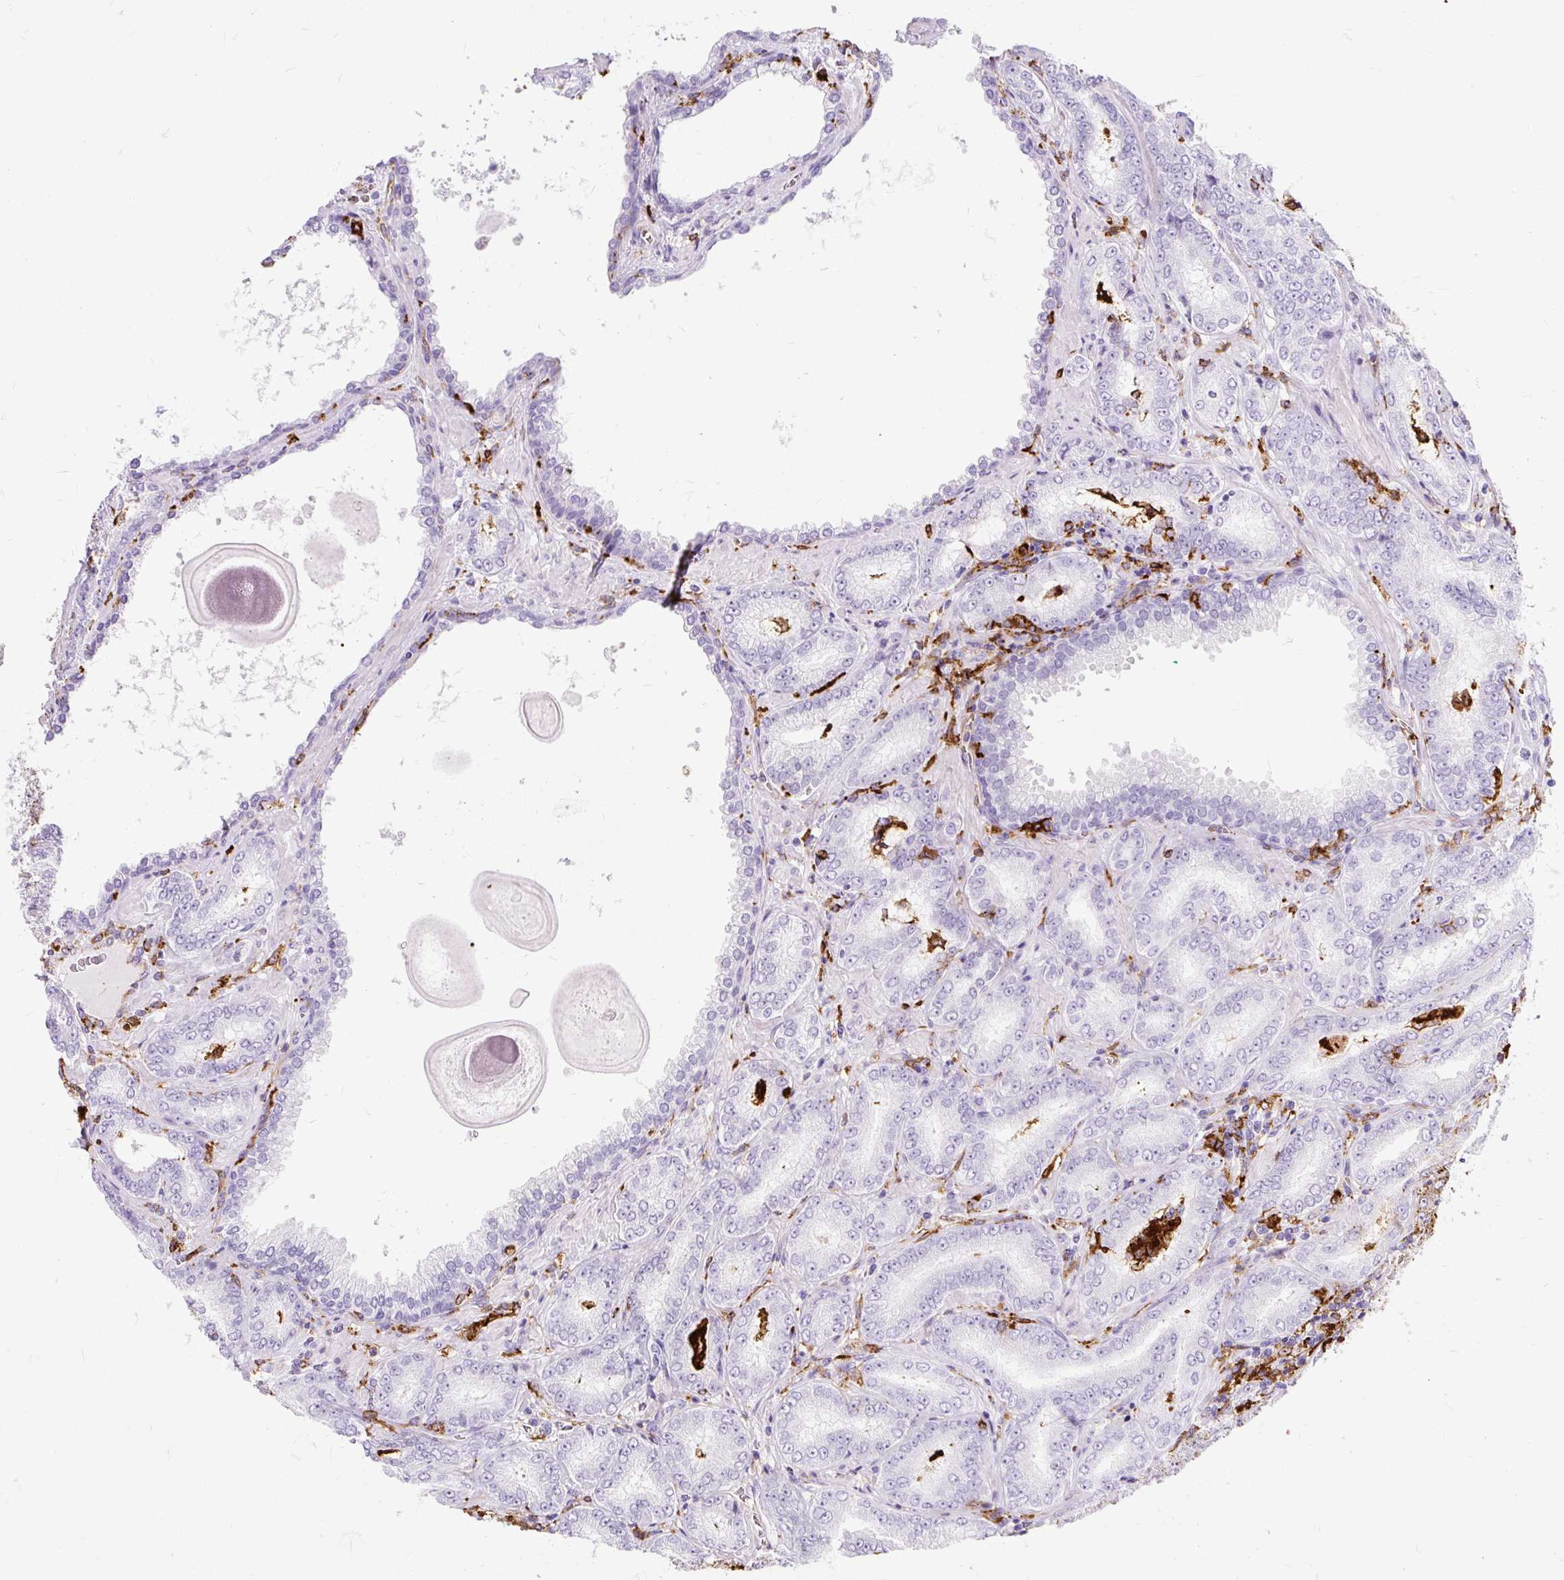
{"staining": {"intensity": "negative", "quantity": "none", "location": "none"}, "tissue": "prostate cancer", "cell_type": "Tumor cells", "image_type": "cancer", "snomed": [{"axis": "morphology", "description": "Adenocarcinoma, High grade"}, {"axis": "topography", "description": "Prostate"}], "caption": "Human high-grade adenocarcinoma (prostate) stained for a protein using immunohistochemistry exhibits no staining in tumor cells.", "gene": "HLA-DRA", "patient": {"sex": "male", "age": 72}}